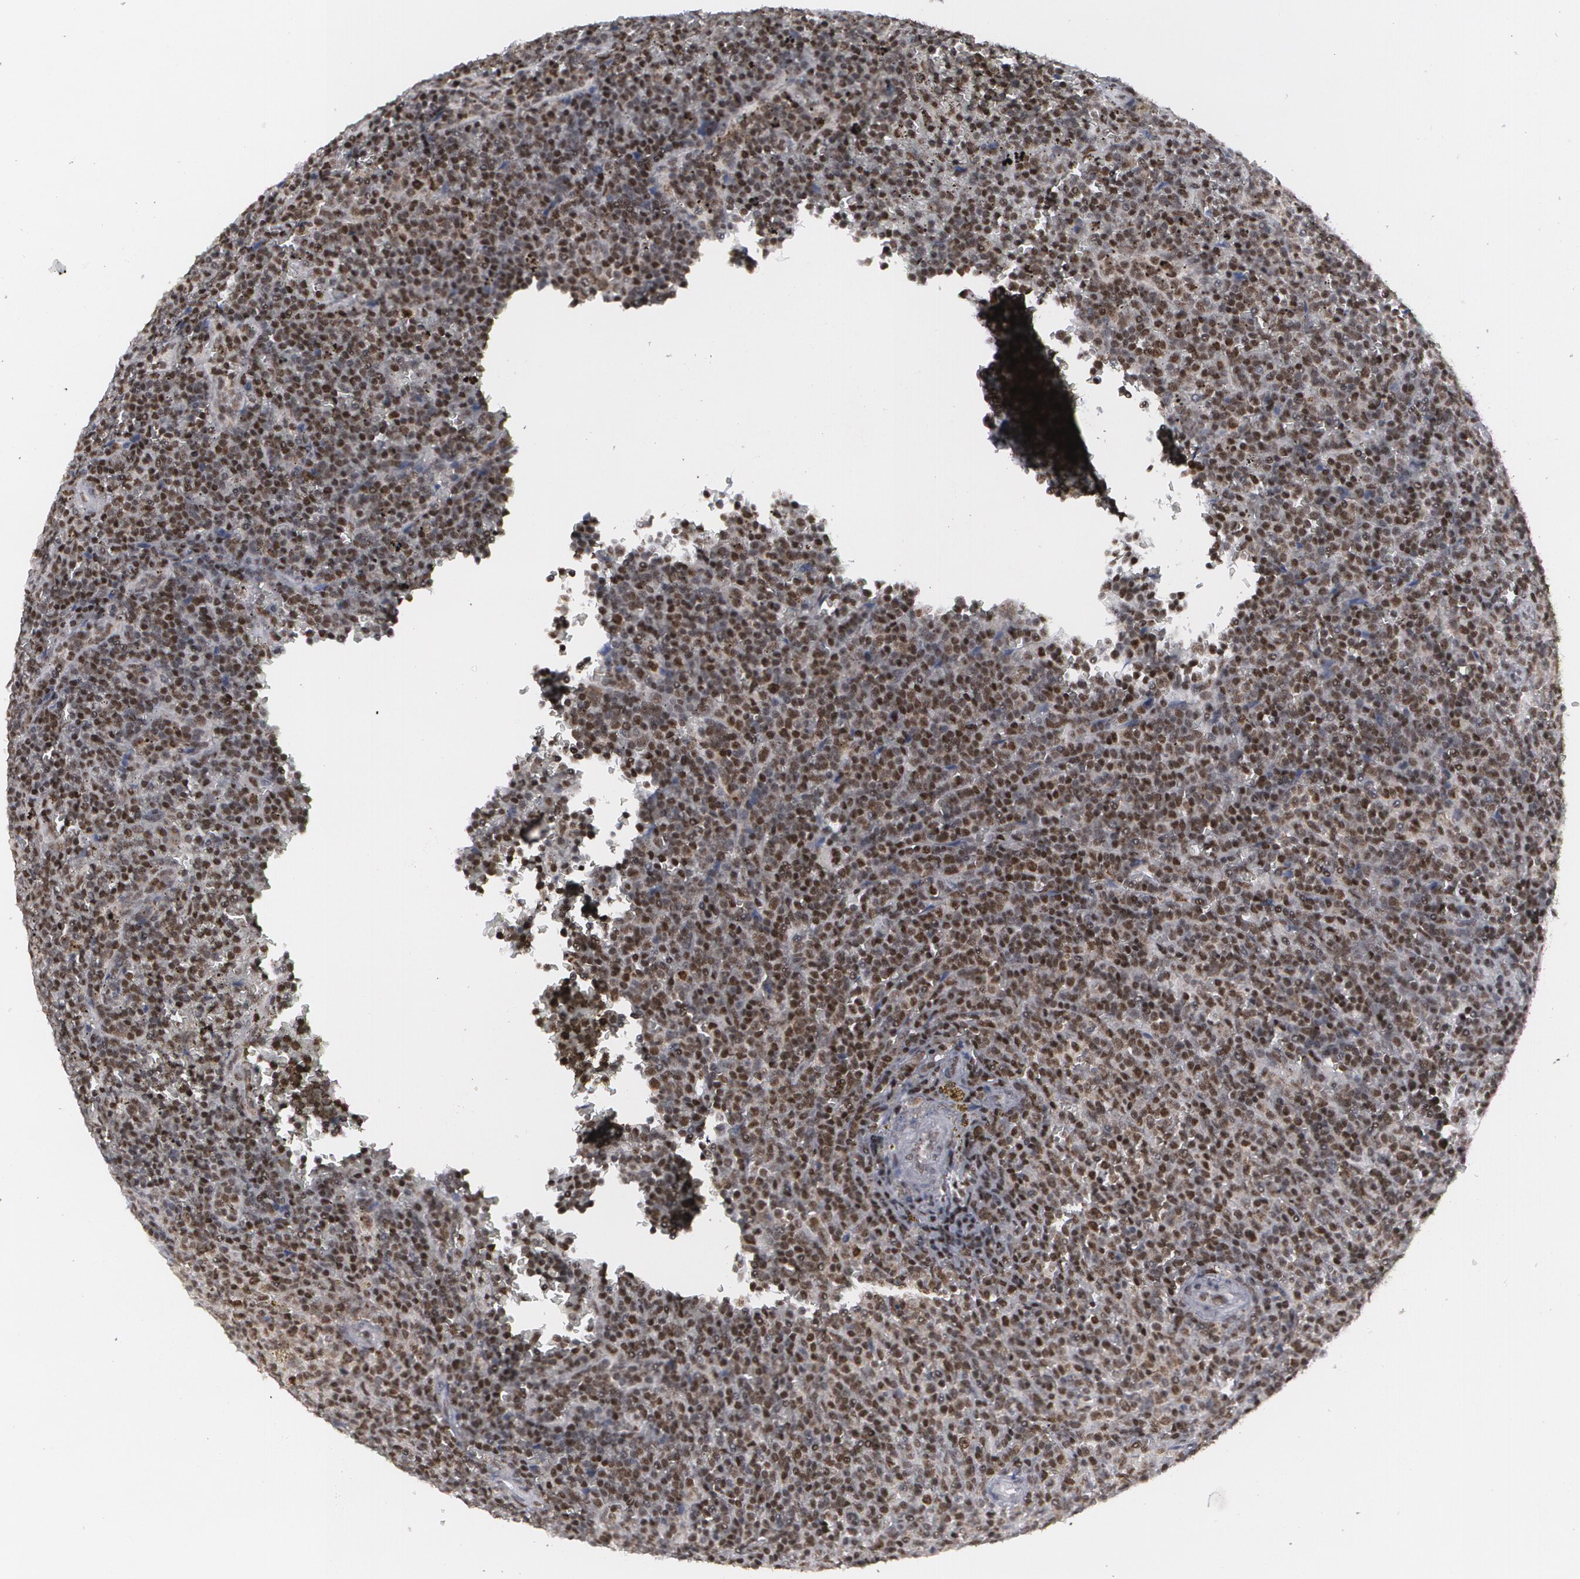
{"staining": {"intensity": "strong", "quantity": ">75%", "location": "nuclear"}, "tissue": "lymphoma", "cell_type": "Tumor cells", "image_type": "cancer", "snomed": [{"axis": "morphology", "description": "Malignant lymphoma, non-Hodgkin's type, Low grade"}, {"axis": "topography", "description": "Spleen"}], "caption": "Immunohistochemistry staining of low-grade malignant lymphoma, non-Hodgkin's type, which exhibits high levels of strong nuclear staining in about >75% of tumor cells indicating strong nuclear protein positivity. The staining was performed using DAB (brown) for protein detection and nuclei were counterstained in hematoxylin (blue).", "gene": "MCL1", "patient": {"sex": "male", "age": 80}}